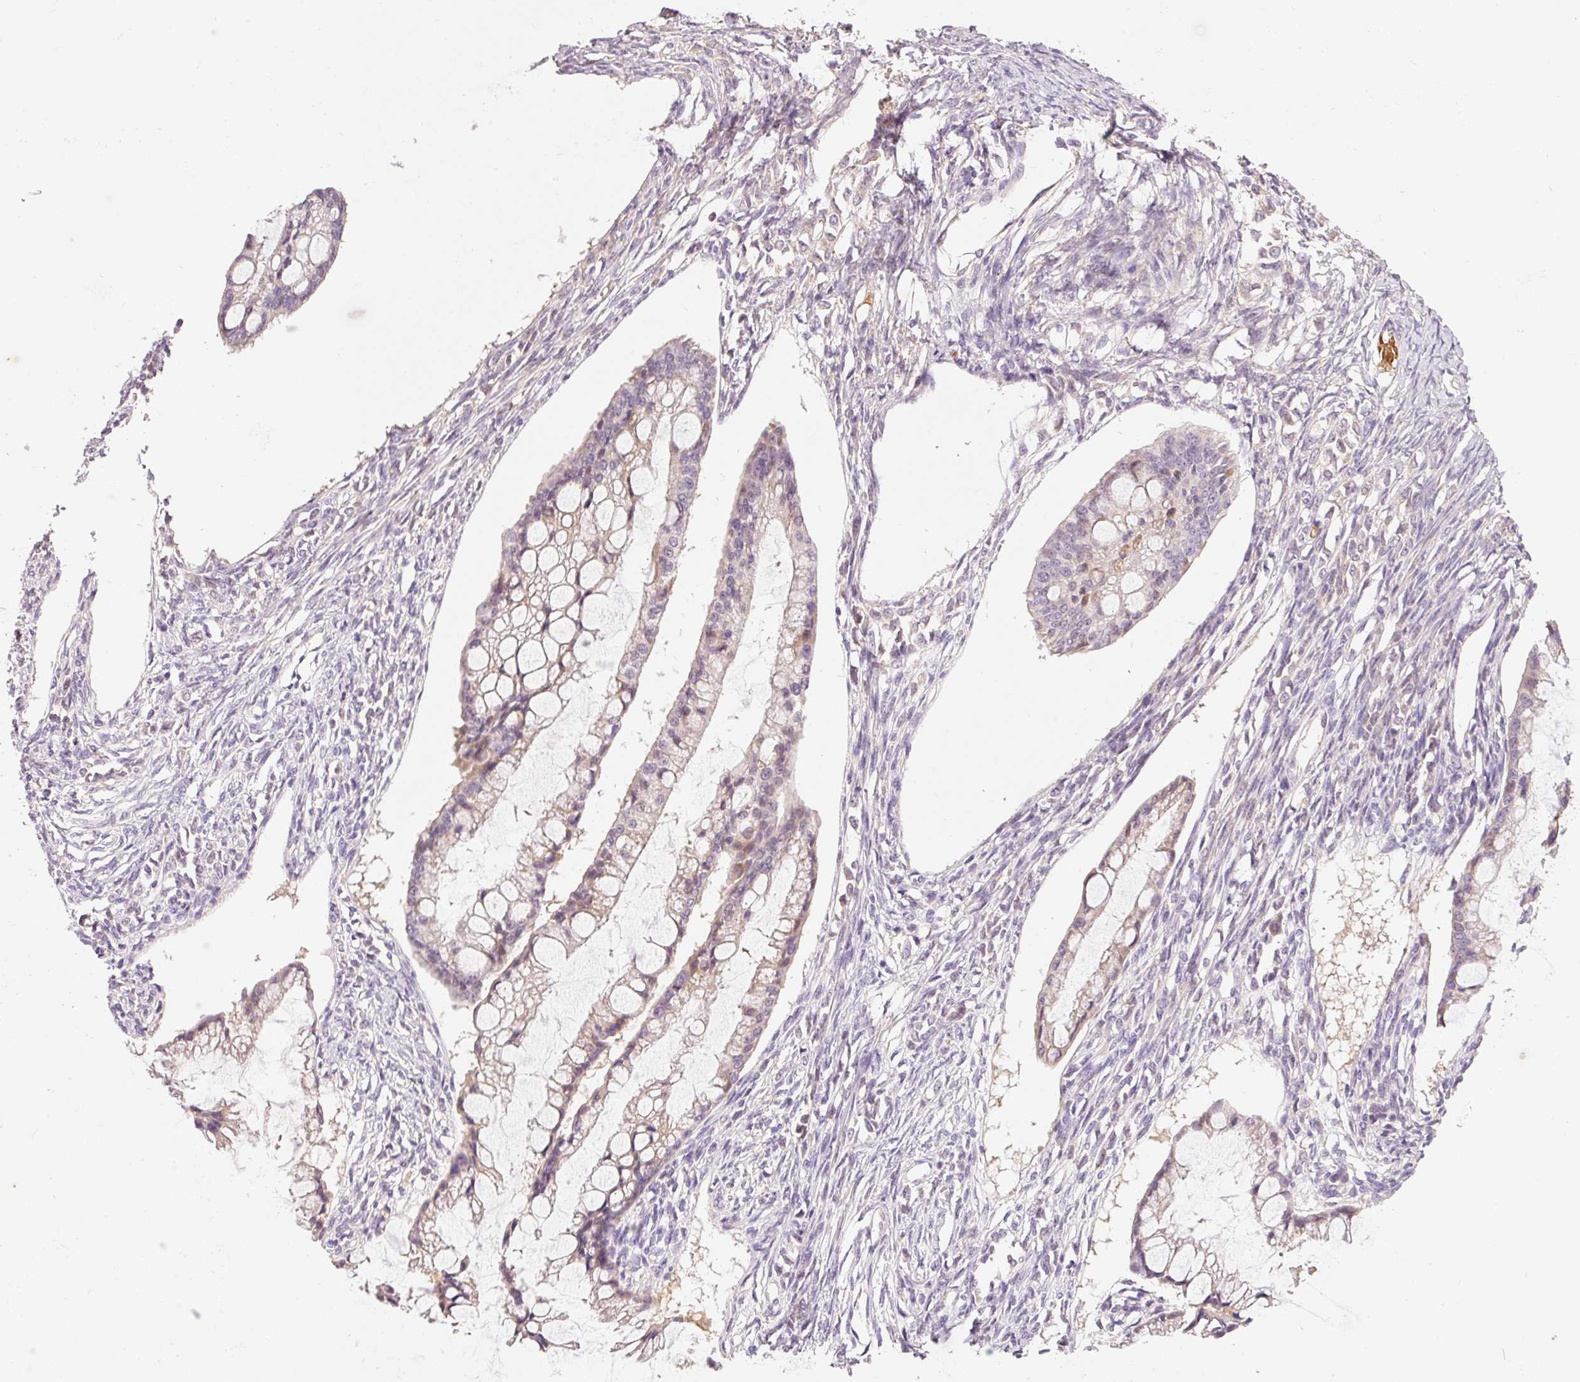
{"staining": {"intensity": "weak", "quantity": "25%-75%", "location": "cytoplasmic/membranous,nuclear"}, "tissue": "ovarian cancer", "cell_type": "Tumor cells", "image_type": "cancer", "snomed": [{"axis": "morphology", "description": "Cystadenocarcinoma, mucinous, NOS"}, {"axis": "topography", "description": "Ovary"}], "caption": "Human ovarian mucinous cystadenocarcinoma stained with a brown dye reveals weak cytoplasmic/membranous and nuclear positive staining in about 25%-75% of tumor cells.", "gene": "CMTM8", "patient": {"sex": "female", "age": 73}}